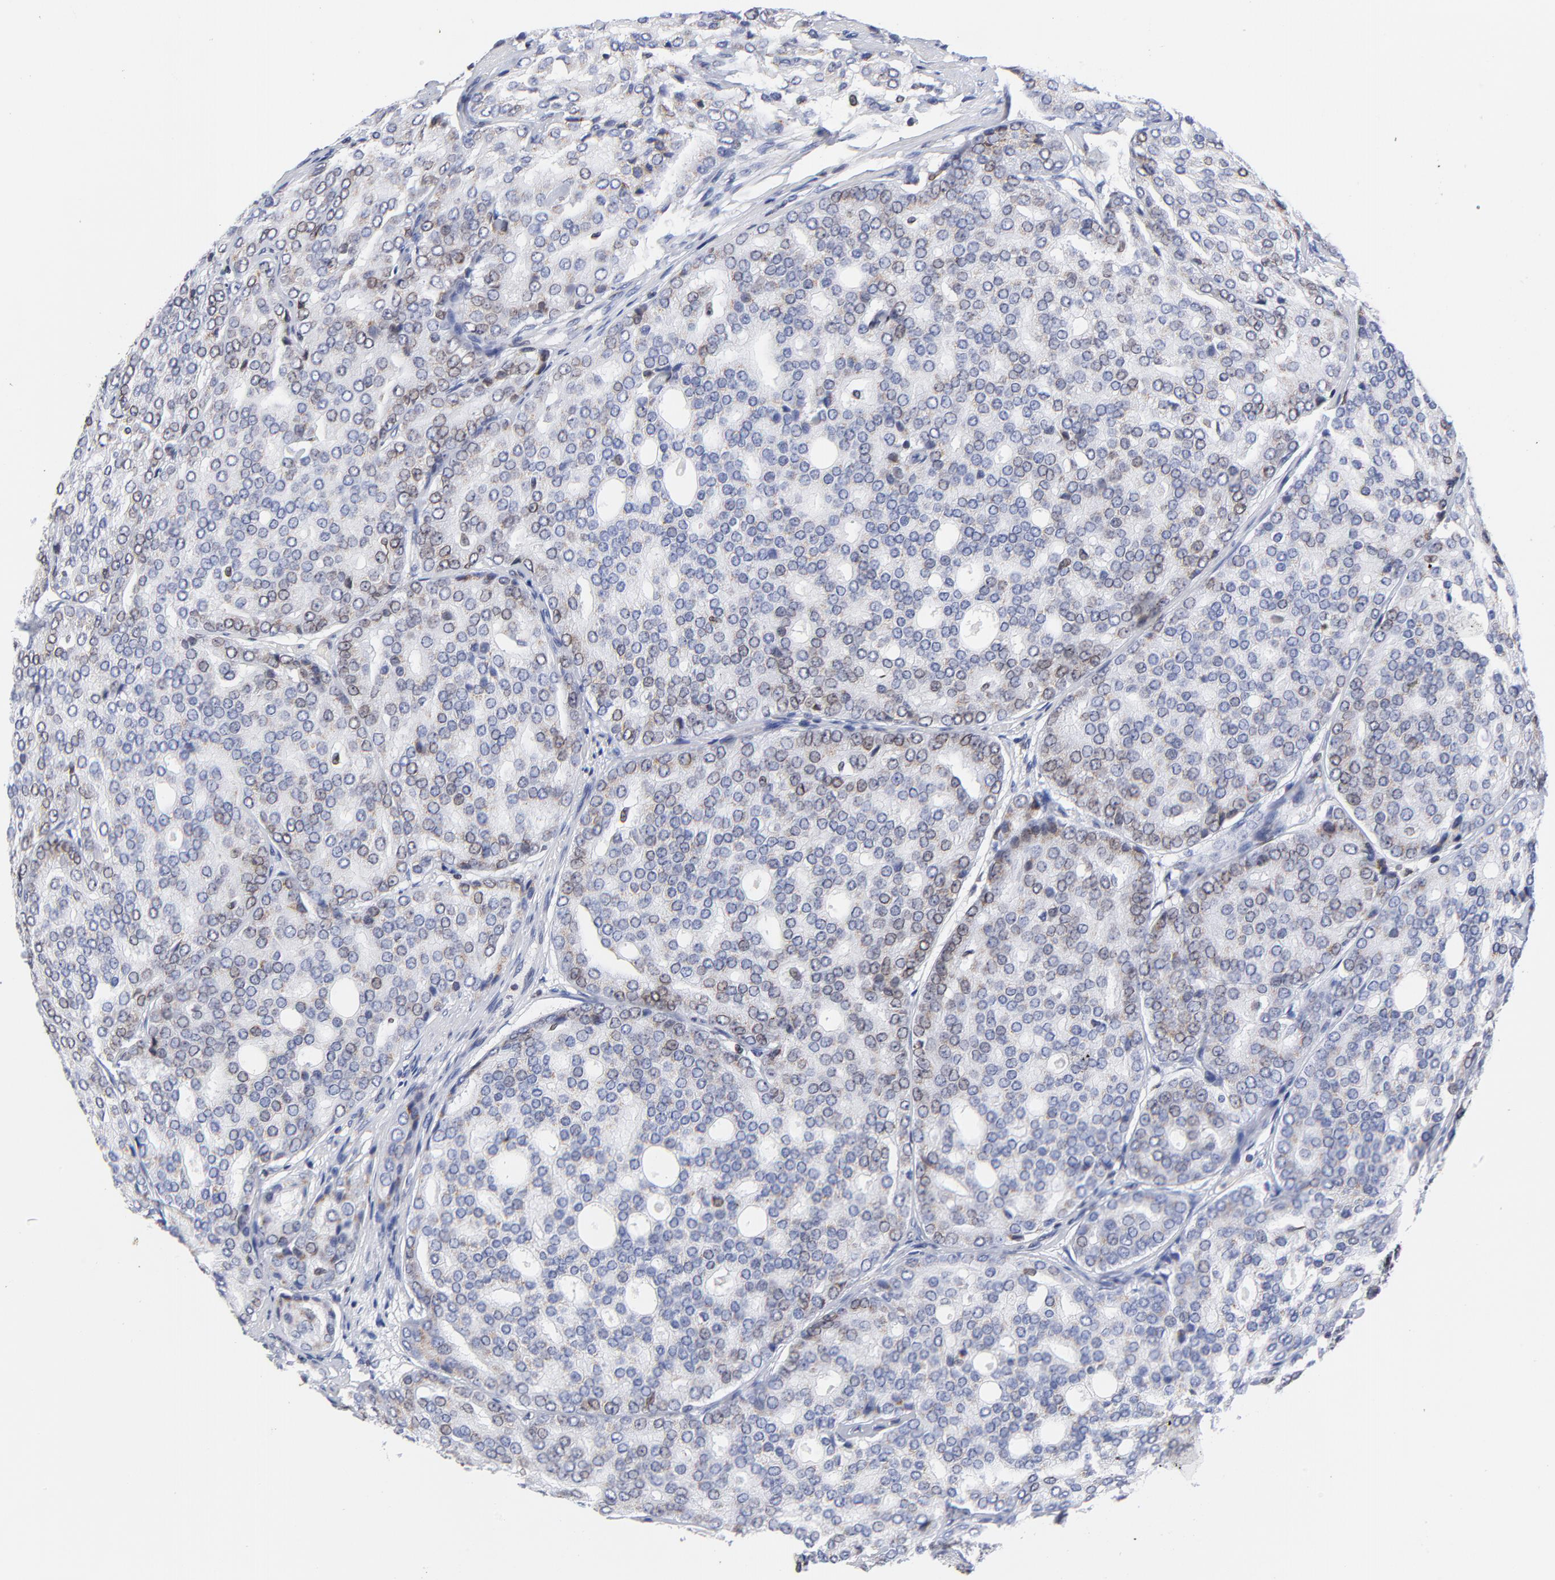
{"staining": {"intensity": "weak", "quantity": "<25%", "location": "cytoplasmic/membranous,nuclear"}, "tissue": "prostate cancer", "cell_type": "Tumor cells", "image_type": "cancer", "snomed": [{"axis": "morphology", "description": "Adenocarcinoma, High grade"}, {"axis": "topography", "description": "Prostate"}], "caption": "Micrograph shows no protein expression in tumor cells of prostate high-grade adenocarcinoma tissue.", "gene": "THAP7", "patient": {"sex": "male", "age": 64}}